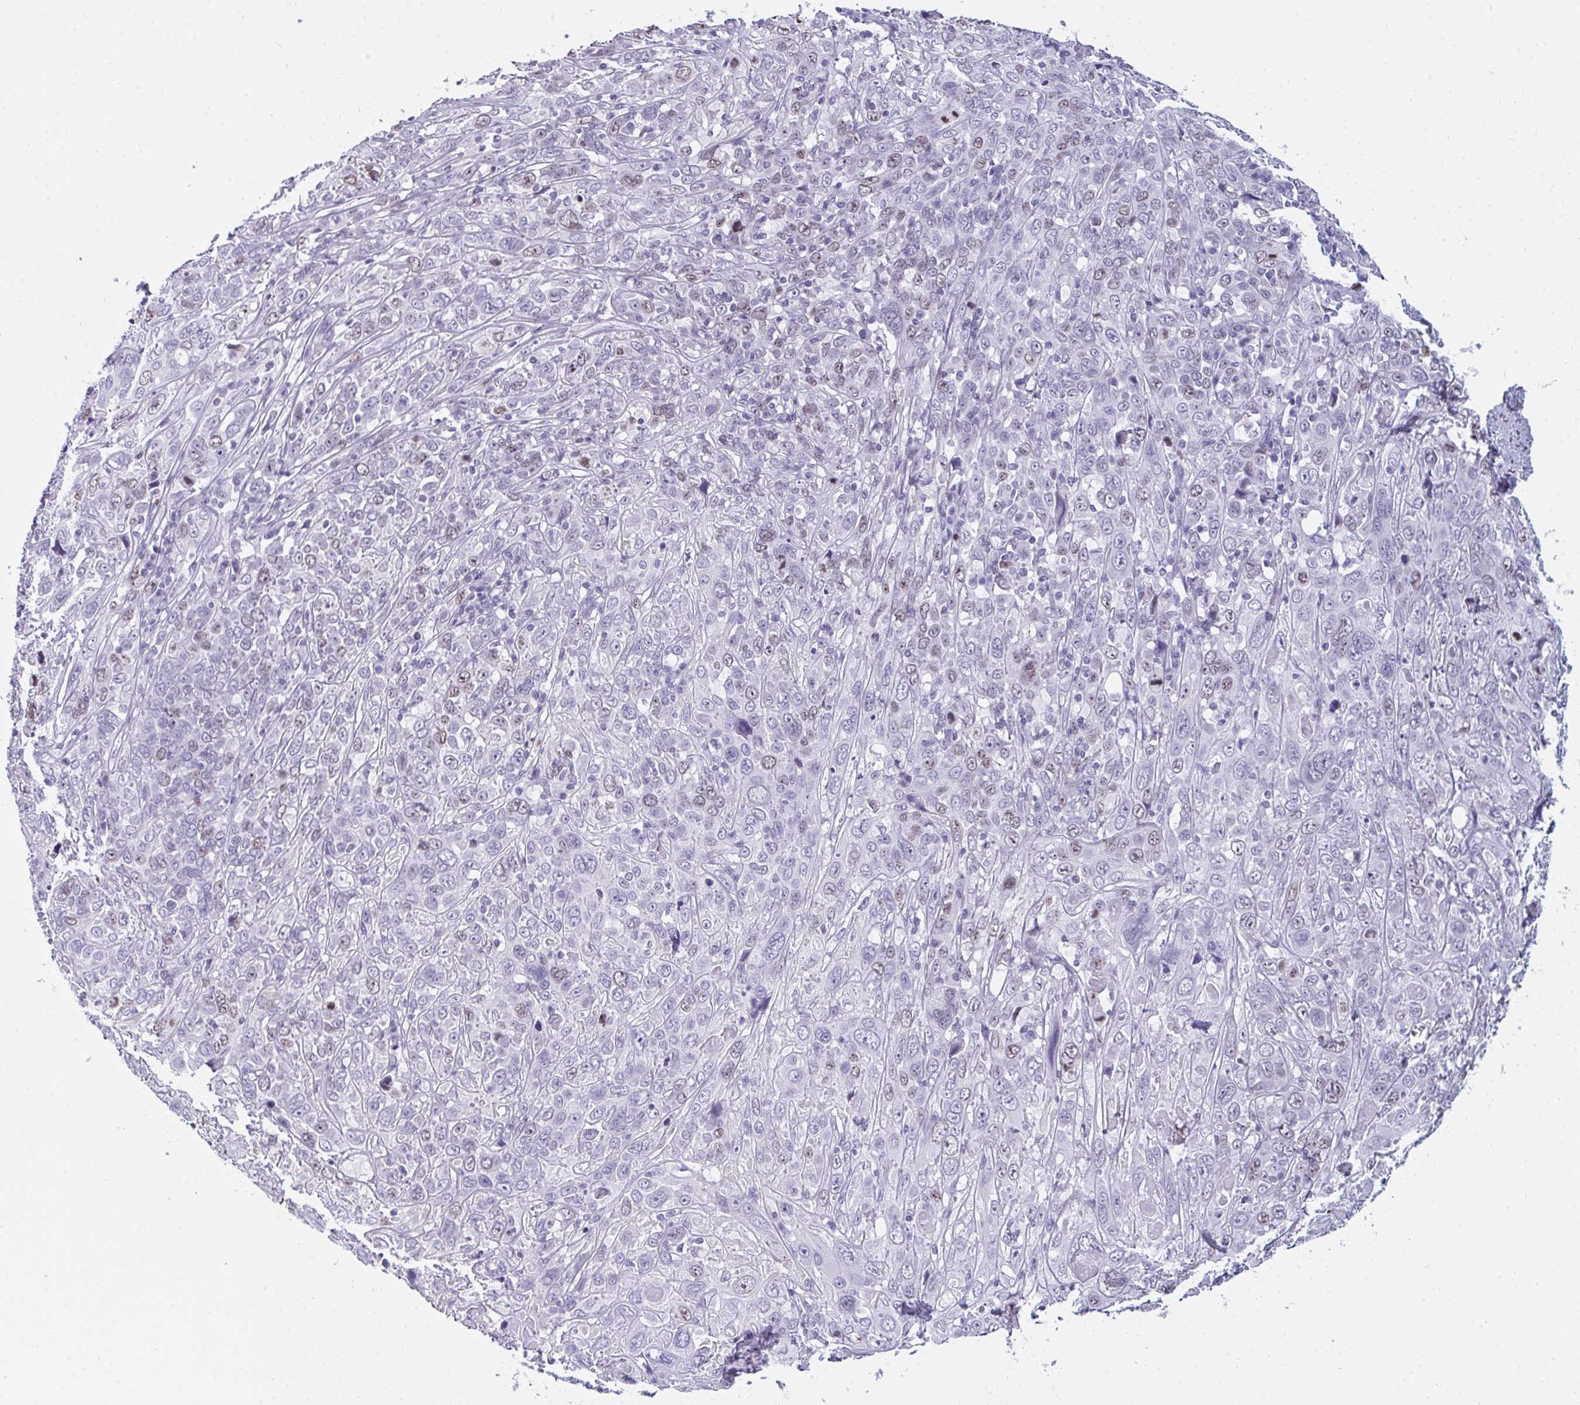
{"staining": {"intensity": "moderate", "quantity": "25%-75%", "location": "nuclear"}, "tissue": "cervical cancer", "cell_type": "Tumor cells", "image_type": "cancer", "snomed": [{"axis": "morphology", "description": "Squamous cell carcinoma, NOS"}, {"axis": "topography", "description": "Cervix"}], "caption": "Moderate nuclear protein staining is appreciated in about 25%-75% of tumor cells in squamous cell carcinoma (cervical).", "gene": "SUZ12", "patient": {"sex": "female", "age": 46}}